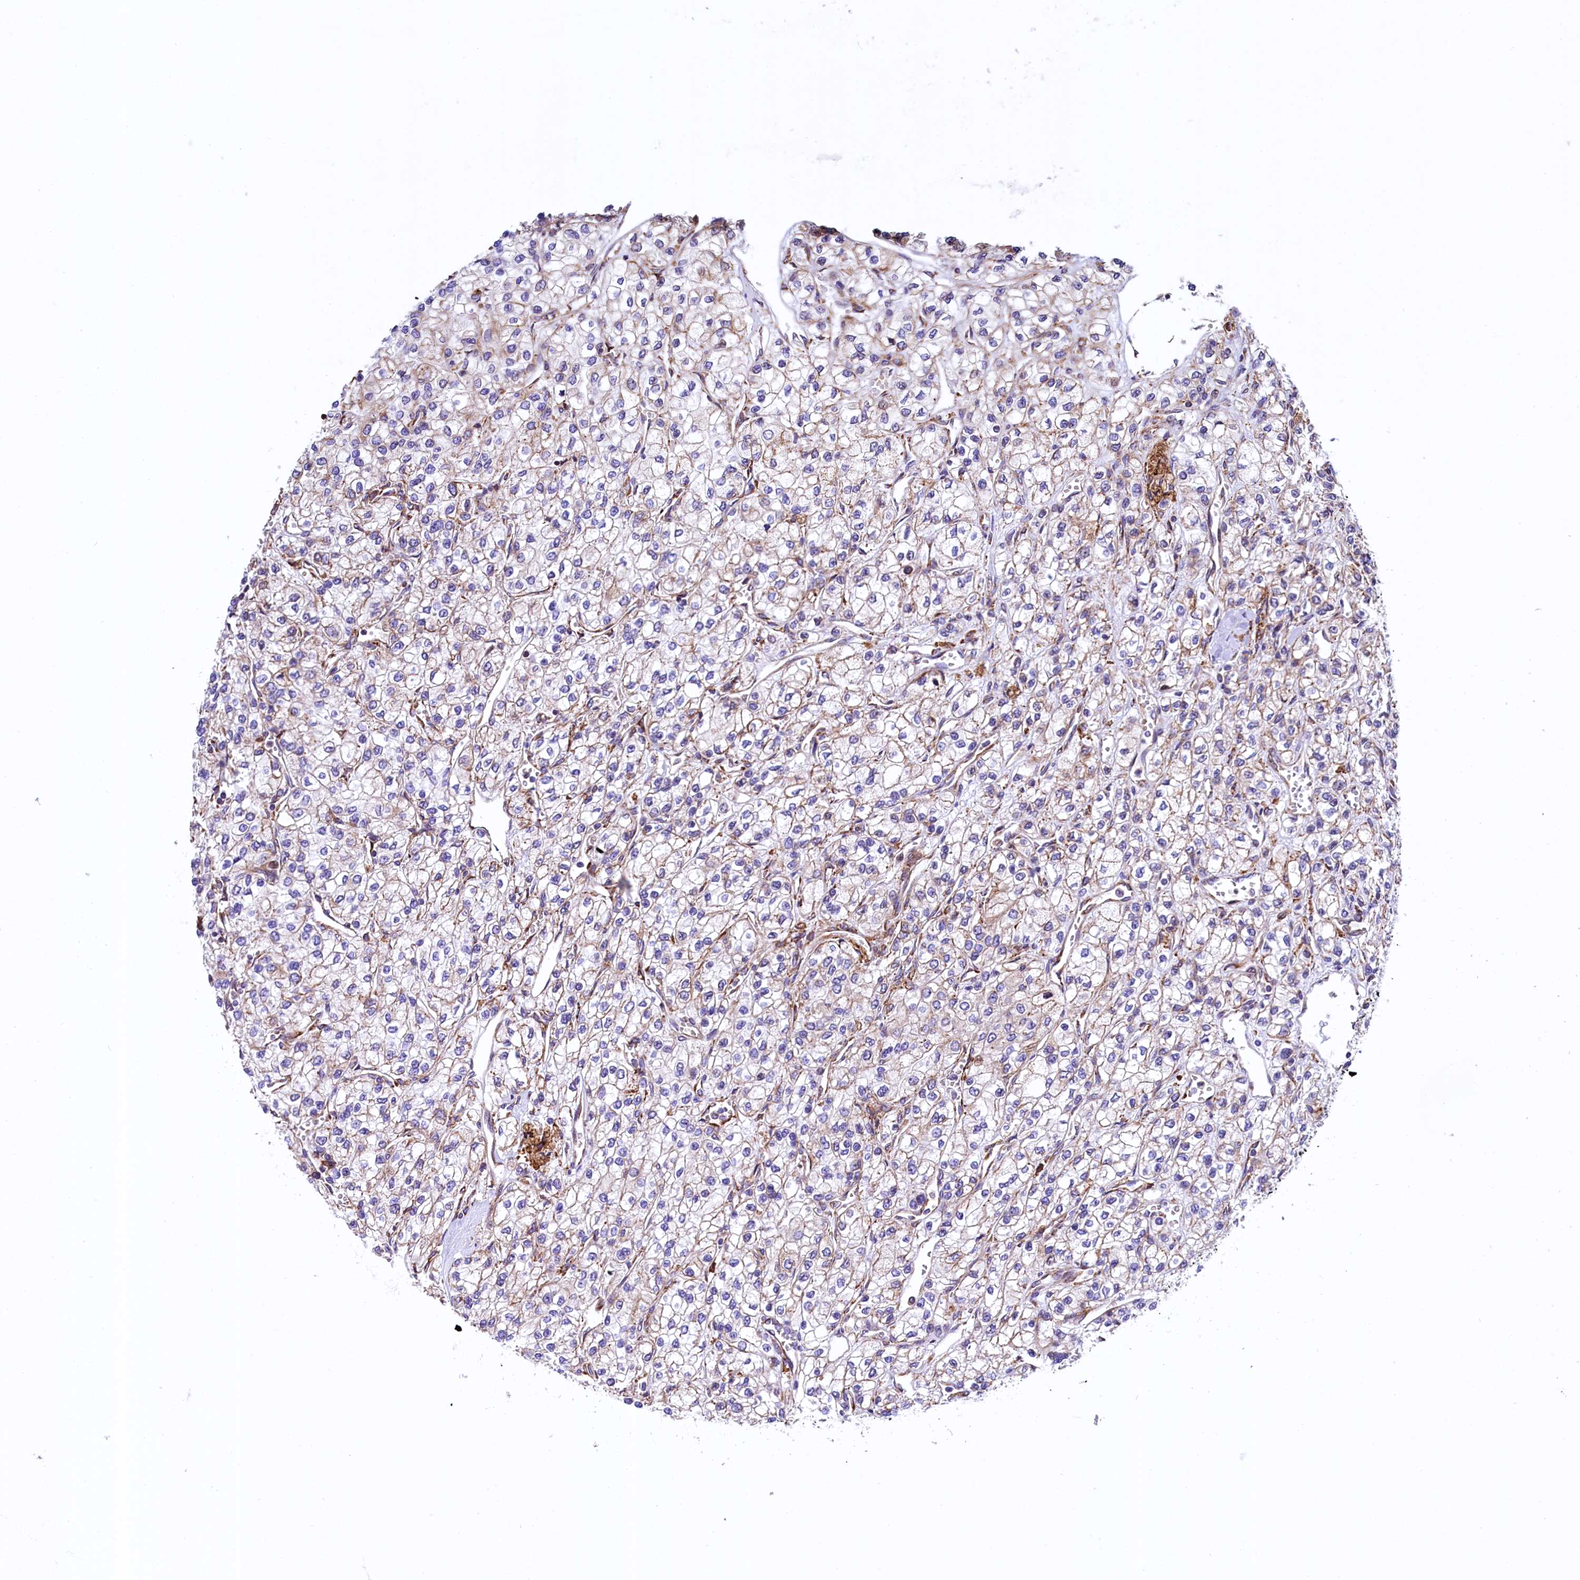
{"staining": {"intensity": "weak", "quantity": "<25%", "location": "cytoplasmic/membranous"}, "tissue": "renal cancer", "cell_type": "Tumor cells", "image_type": "cancer", "snomed": [{"axis": "morphology", "description": "Adenocarcinoma, NOS"}, {"axis": "topography", "description": "Kidney"}], "caption": "Immunohistochemistry (IHC) histopathology image of neoplastic tissue: renal adenocarcinoma stained with DAB (3,3'-diaminobenzidine) demonstrates no significant protein staining in tumor cells. The staining is performed using DAB brown chromogen with nuclei counter-stained in using hematoxylin.", "gene": "CMTR2", "patient": {"sex": "male", "age": 80}}